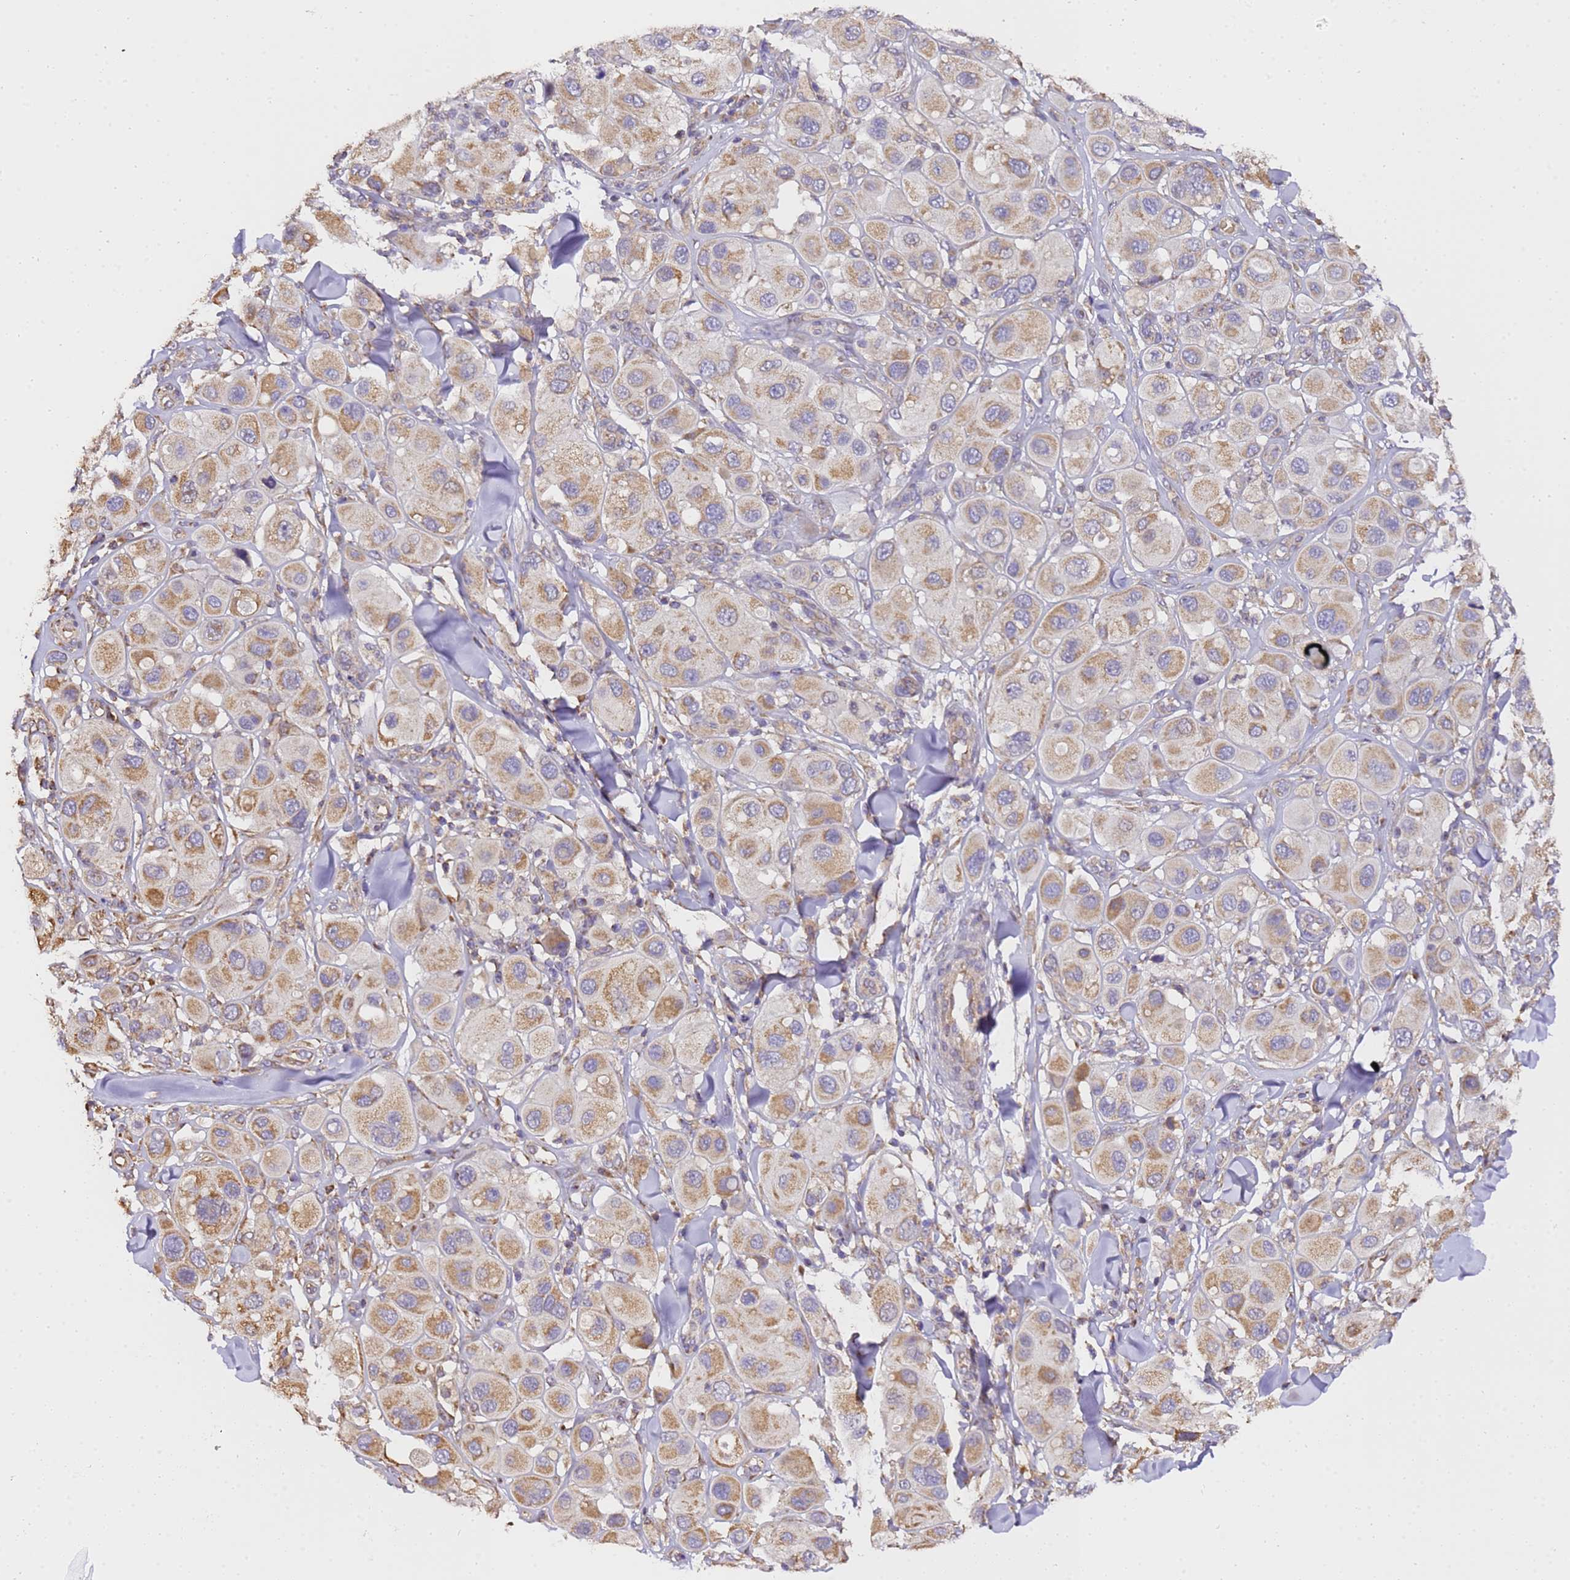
{"staining": {"intensity": "moderate", "quantity": ">75%", "location": "cytoplasmic/membranous"}, "tissue": "melanoma", "cell_type": "Tumor cells", "image_type": "cancer", "snomed": [{"axis": "morphology", "description": "Malignant melanoma, Metastatic site"}, {"axis": "topography", "description": "Skin"}], "caption": "Tumor cells demonstrate medium levels of moderate cytoplasmic/membranous positivity in about >75% of cells in melanoma. (Stains: DAB in brown, nuclei in blue, Microscopy: brightfield microscopy at high magnification).", "gene": "LRRIQ1", "patient": {"sex": "male", "age": 41}}